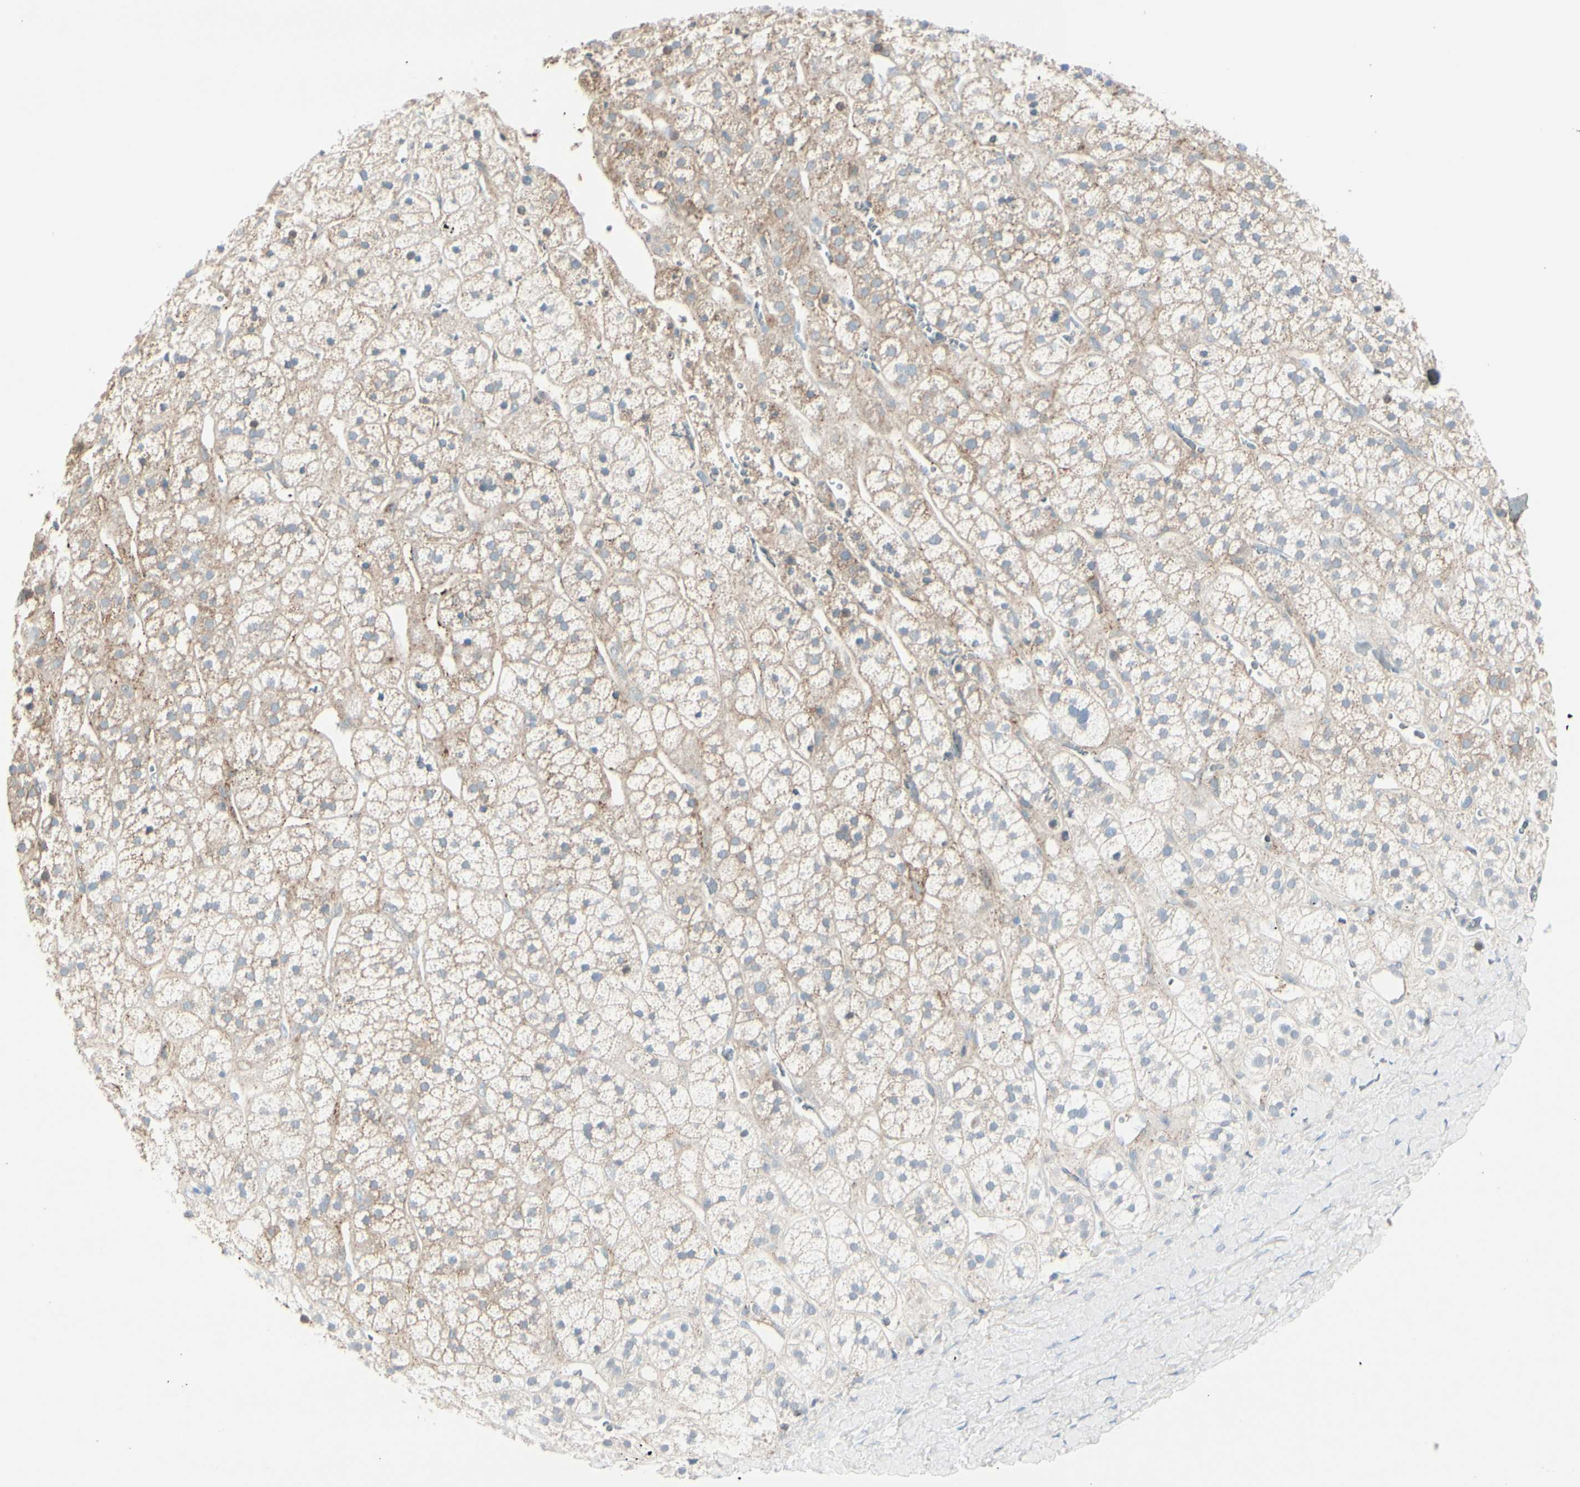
{"staining": {"intensity": "moderate", "quantity": ">75%", "location": "cytoplasmic/membranous"}, "tissue": "adrenal gland", "cell_type": "Glandular cells", "image_type": "normal", "snomed": [{"axis": "morphology", "description": "Normal tissue, NOS"}, {"axis": "topography", "description": "Adrenal gland"}], "caption": "Adrenal gland stained with a brown dye demonstrates moderate cytoplasmic/membranous positive positivity in approximately >75% of glandular cells.", "gene": "CACNA2D1", "patient": {"sex": "male", "age": 56}}